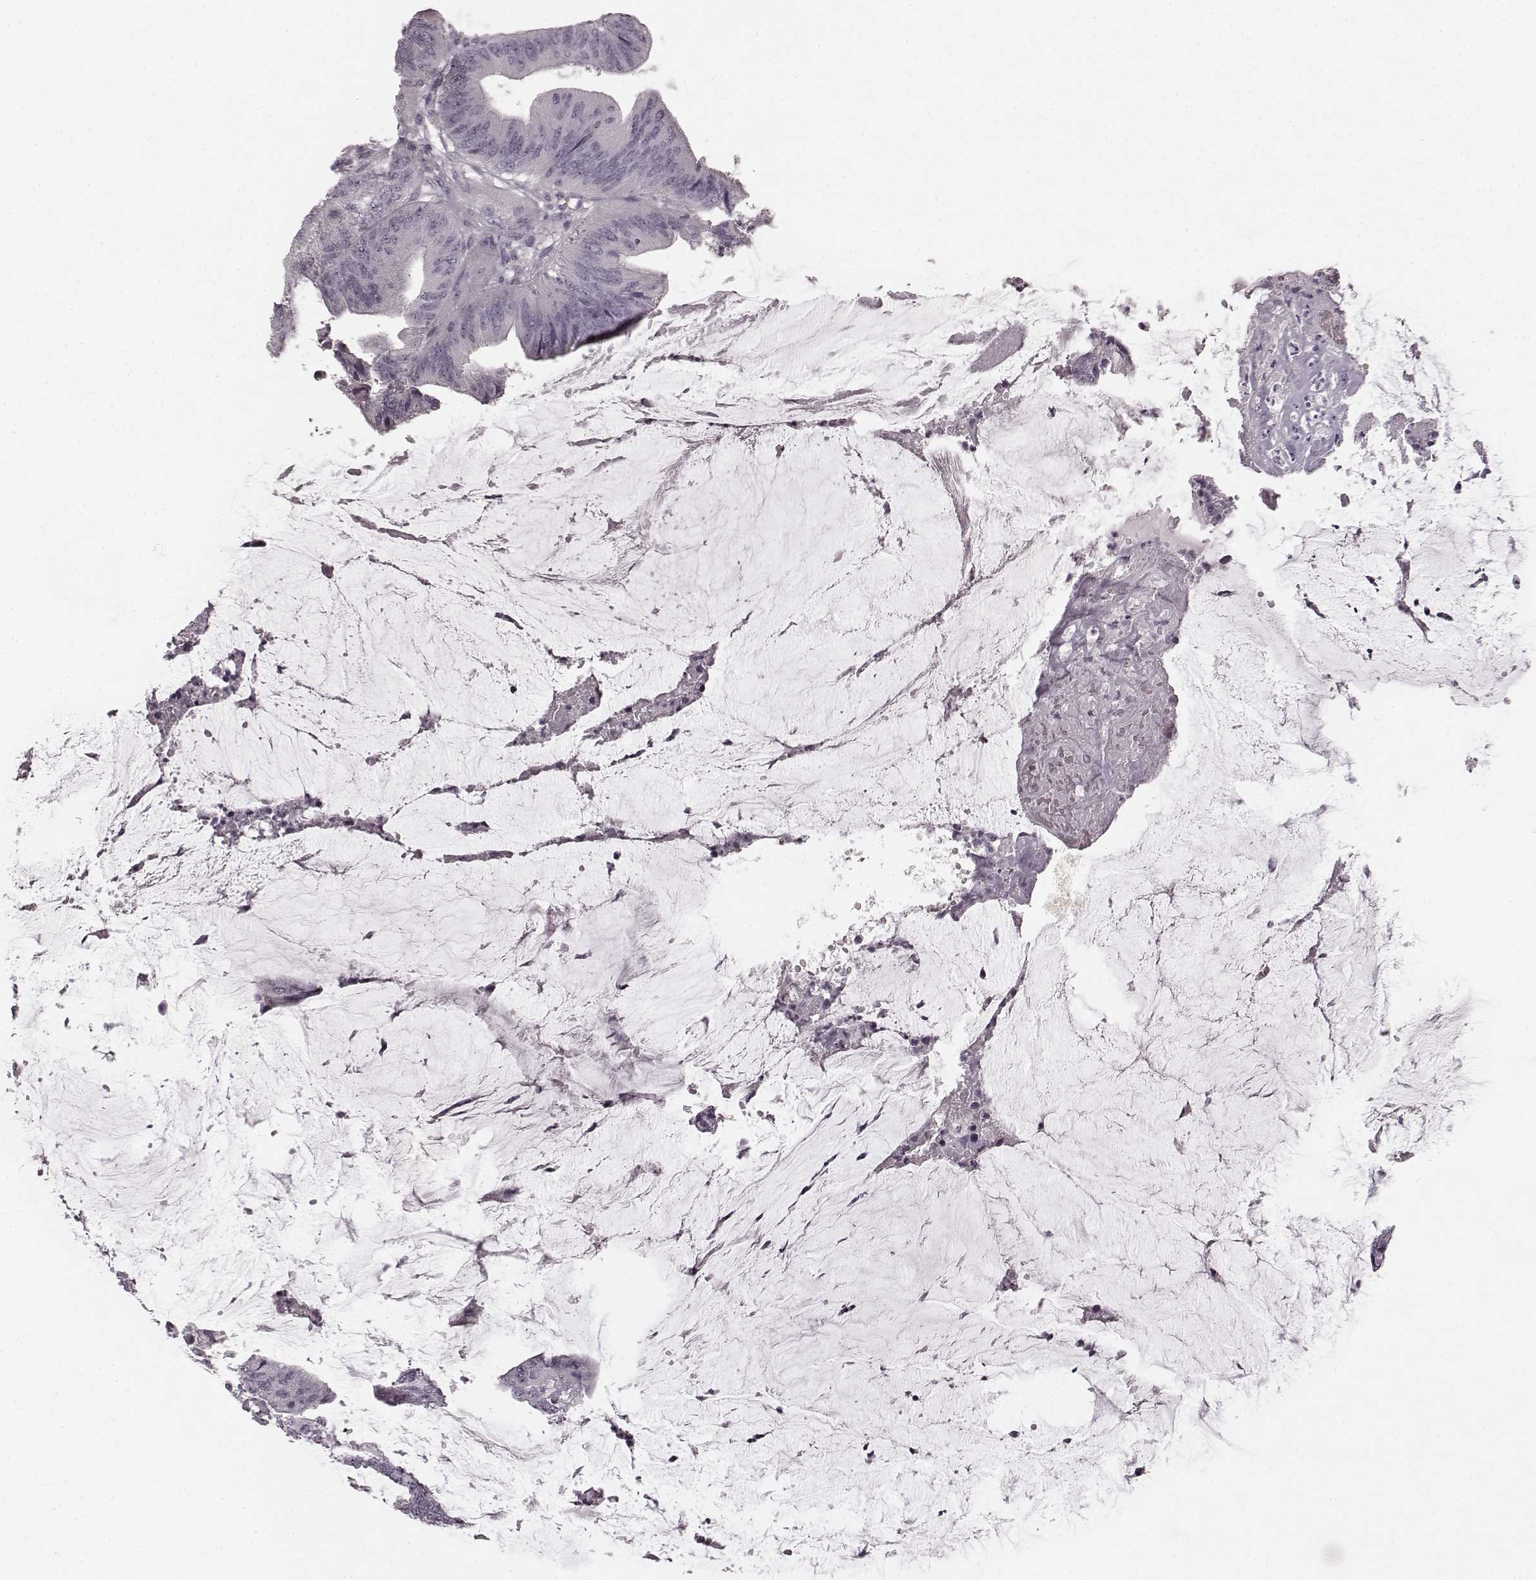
{"staining": {"intensity": "negative", "quantity": "none", "location": "none"}, "tissue": "colorectal cancer", "cell_type": "Tumor cells", "image_type": "cancer", "snomed": [{"axis": "morphology", "description": "Adenocarcinoma, NOS"}, {"axis": "topography", "description": "Colon"}], "caption": "A photomicrograph of colorectal cancer stained for a protein shows no brown staining in tumor cells.", "gene": "TMPRSS15", "patient": {"sex": "female", "age": 43}}